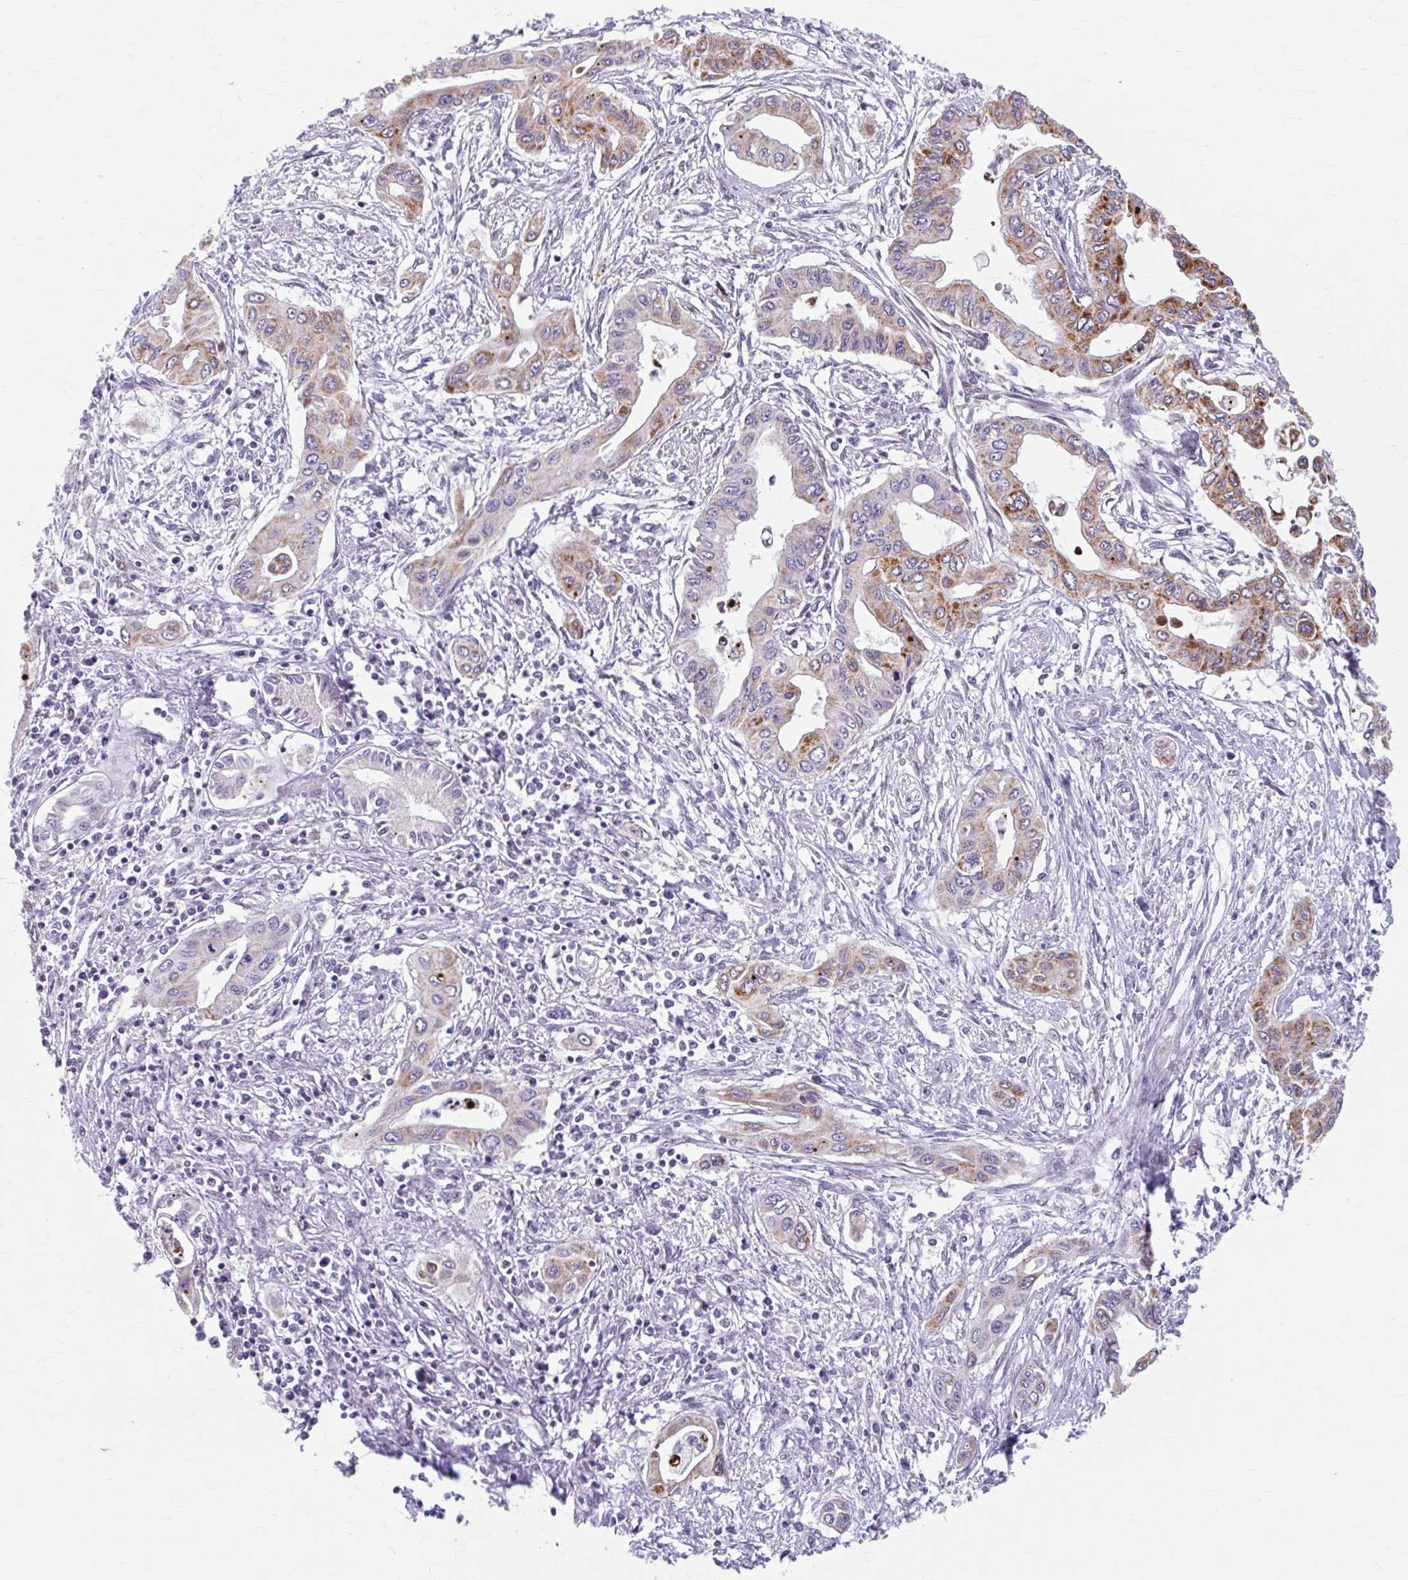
{"staining": {"intensity": "moderate", "quantity": "25%-75%", "location": "cytoplasmic/membranous"}, "tissue": "pancreatic cancer", "cell_type": "Tumor cells", "image_type": "cancer", "snomed": [{"axis": "morphology", "description": "Adenocarcinoma, NOS"}, {"axis": "topography", "description": "Pancreas"}], "caption": "Protein expression analysis of human pancreatic cancer (adenocarcinoma) reveals moderate cytoplasmic/membranous staining in about 25%-75% of tumor cells. Nuclei are stained in blue.", "gene": "BEAN1", "patient": {"sex": "female", "age": 62}}